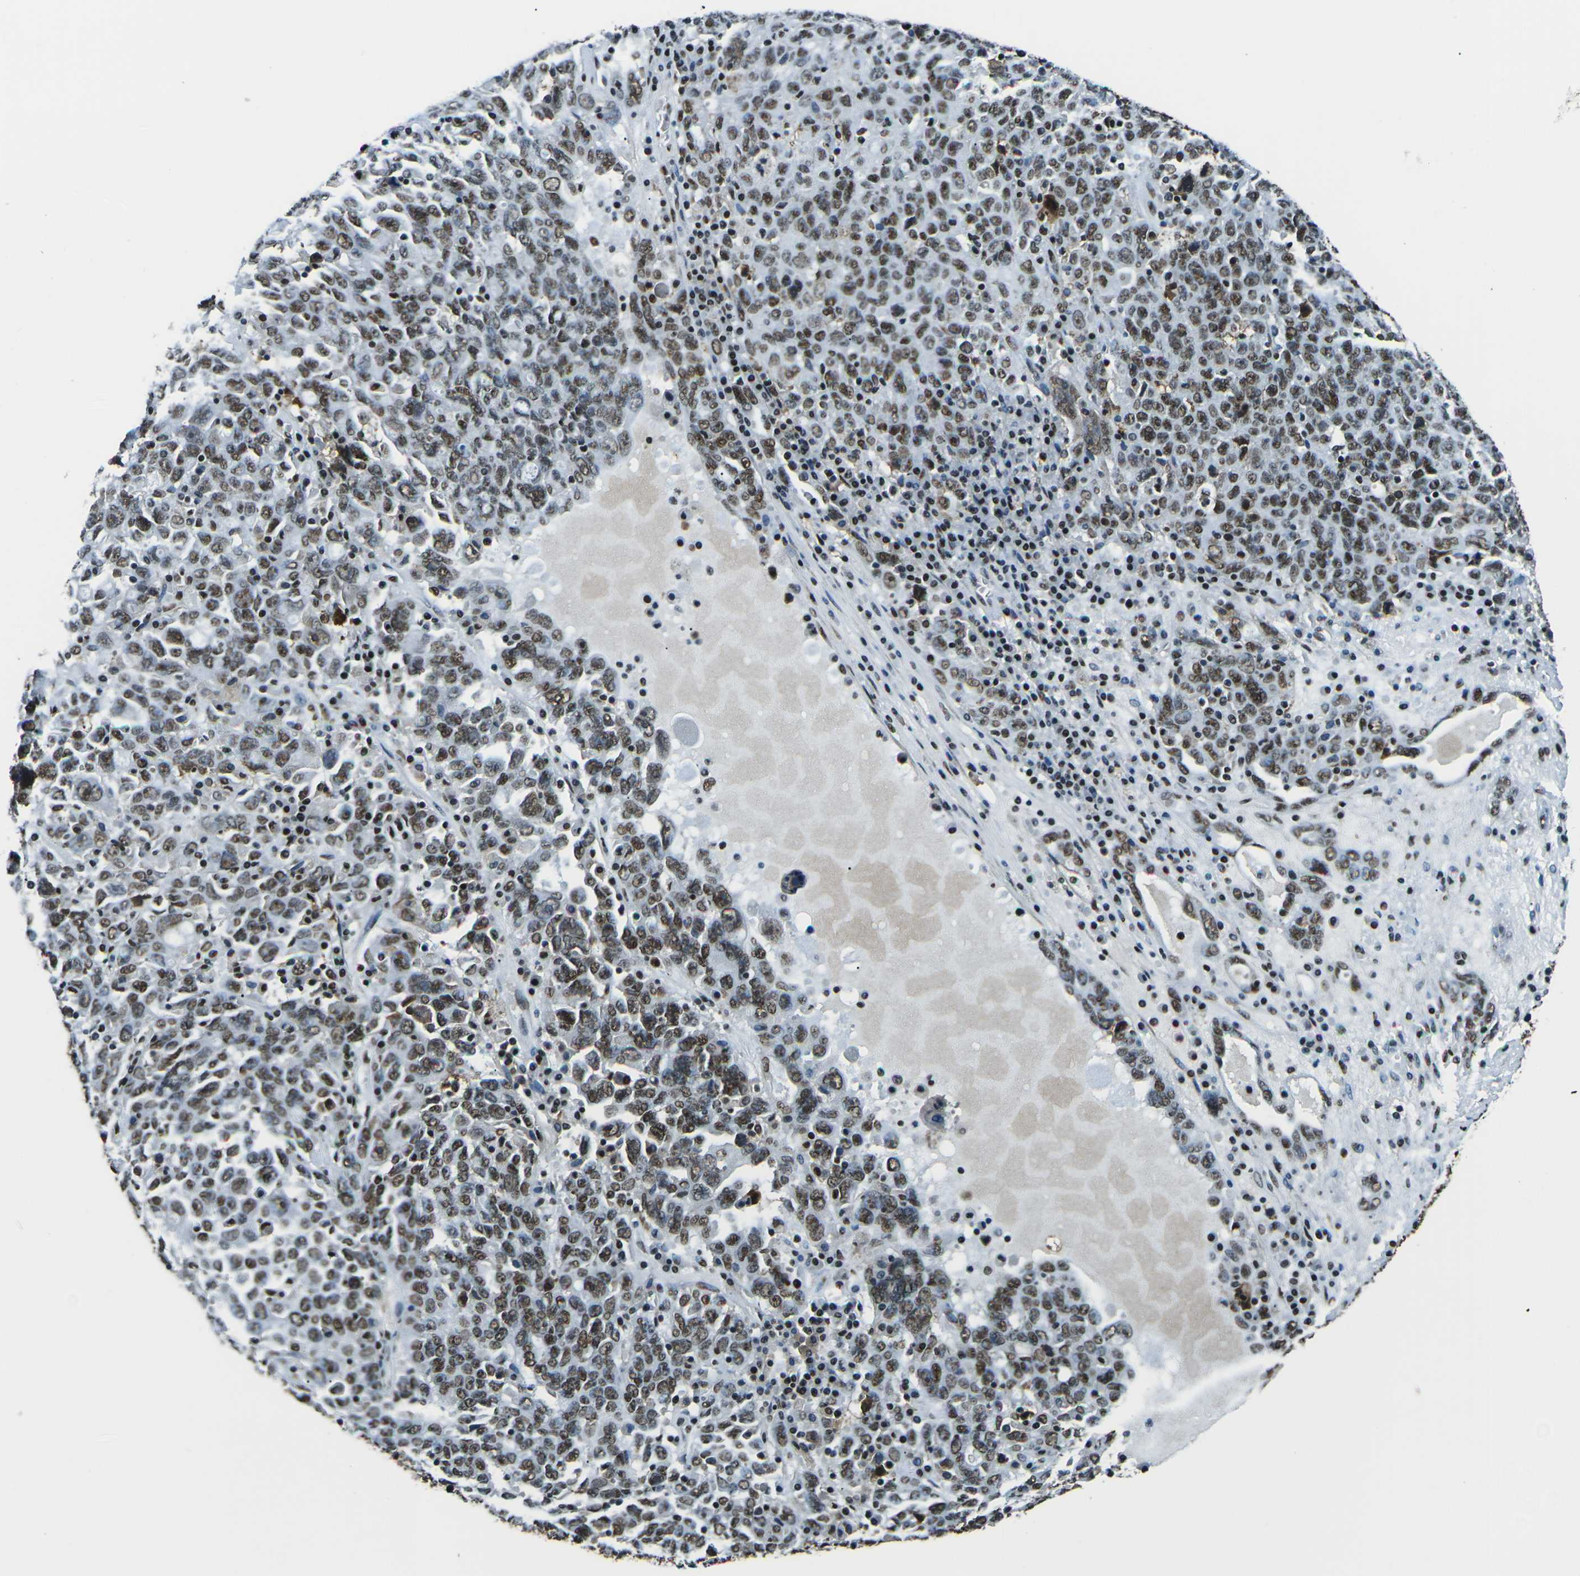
{"staining": {"intensity": "moderate", "quantity": ">75%", "location": "nuclear"}, "tissue": "ovarian cancer", "cell_type": "Tumor cells", "image_type": "cancer", "snomed": [{"axis": "morphology", "description": "Carcinoma, endometroid"}, {"axis": "topography", "description": "Ovary"}], "caption": "Immunohistochemical staining of ovarian endometroid carcinoma exhibits moderate nuclear protein staining in approximately >75% of tumor cells.", "gene": "HNRNPL", "patient": {"sex": "female", "age": 62}}